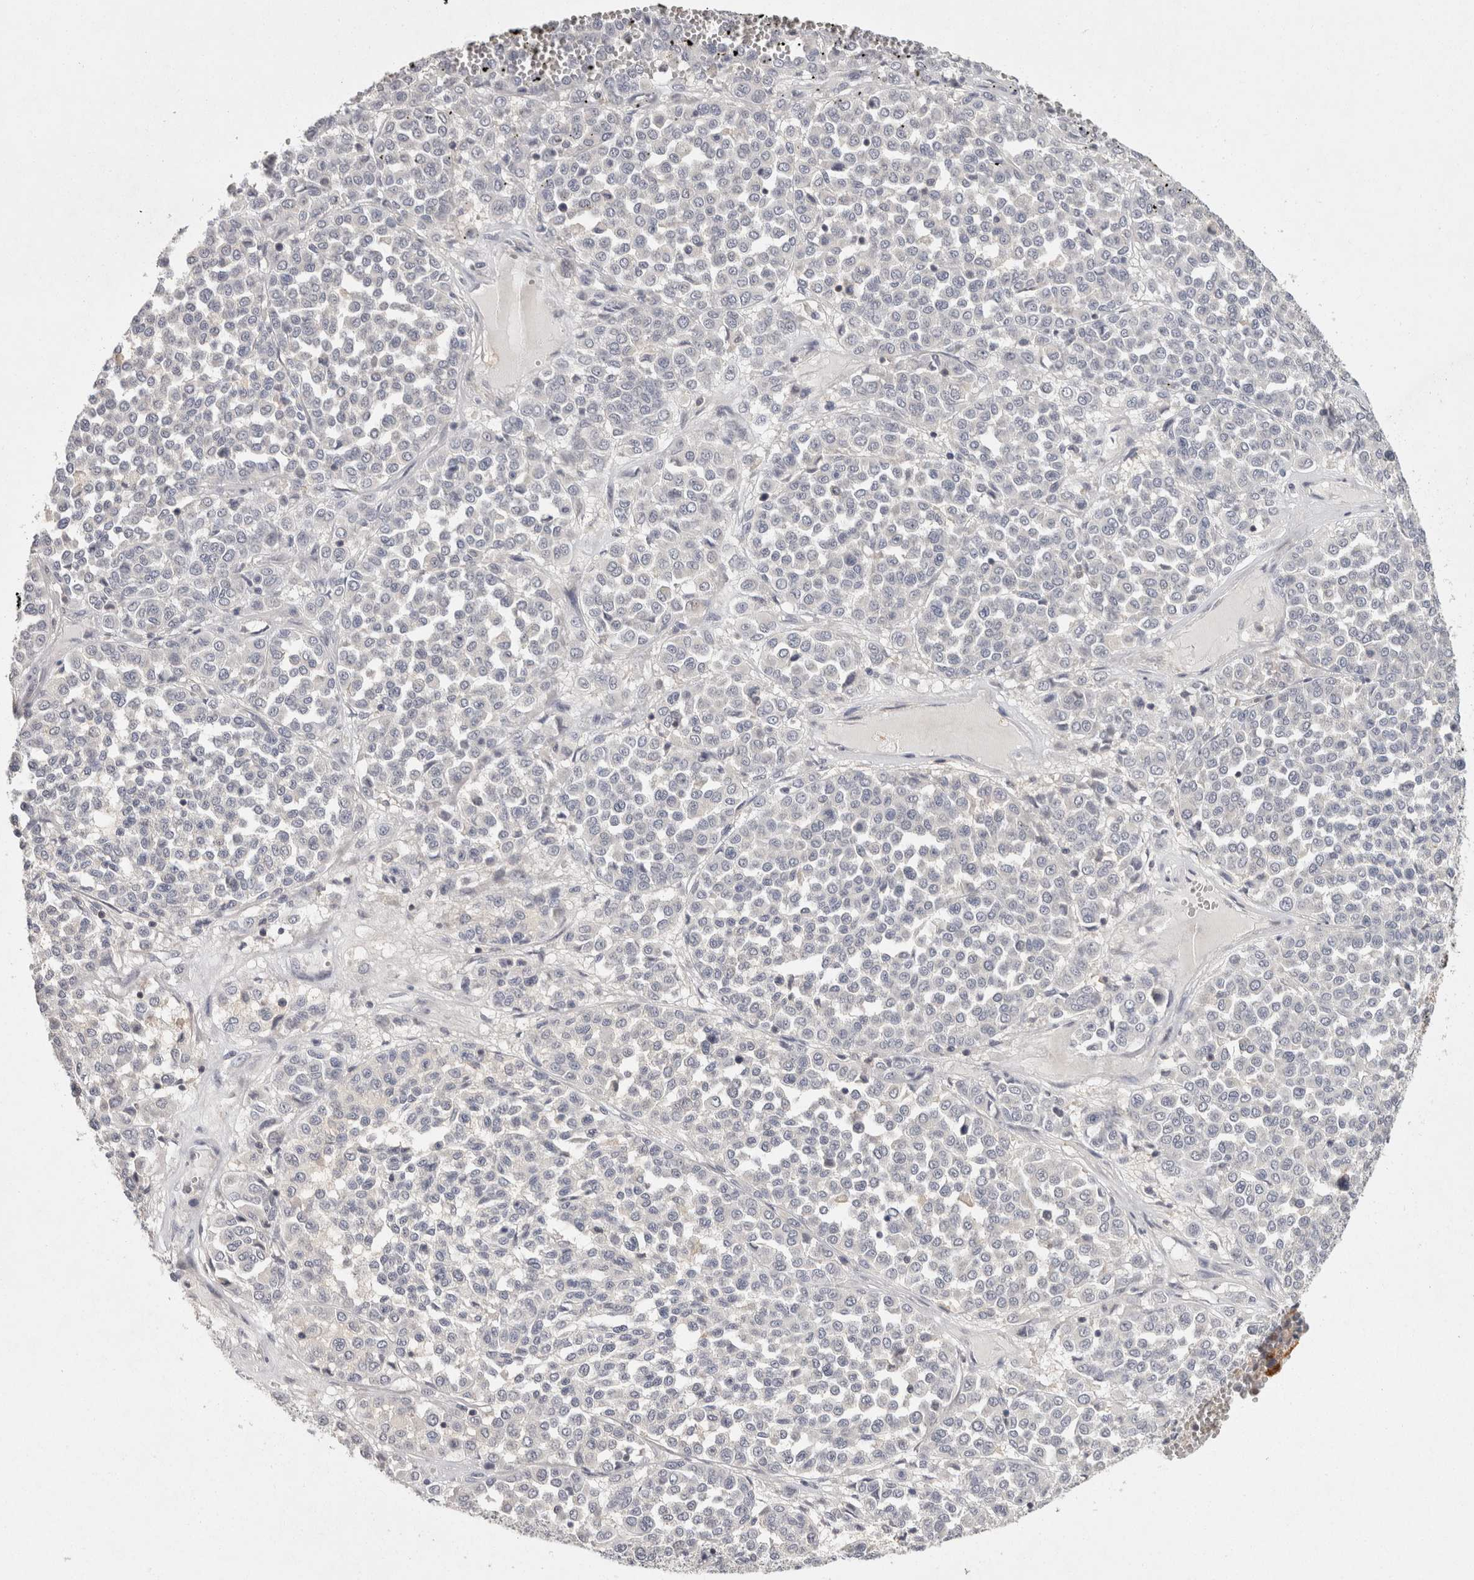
{"staining": {"intensity": "negative", "quantity": "none", "location": "none"}, "tissue": "melanoma", "cell_type": "Tumor cells", "image_type": "cancer", "snomed": [{"axis": "morphology", "description": "Malignant melanoma, Metastatic site"}, {"axis": "topography", "description": "Pancreas"}], "caption": "This is a micrograph of immunohistochemistry staining of melanoma, which shows no expression in tumor cells. The staining was performed using DAB to visualize the protein expression in brown, while the nuclei were stained in blue with hematoxylin (Magnification: 20x).", "gene": "ACAT2", "patient": {"sex": "female", "age": 30}}